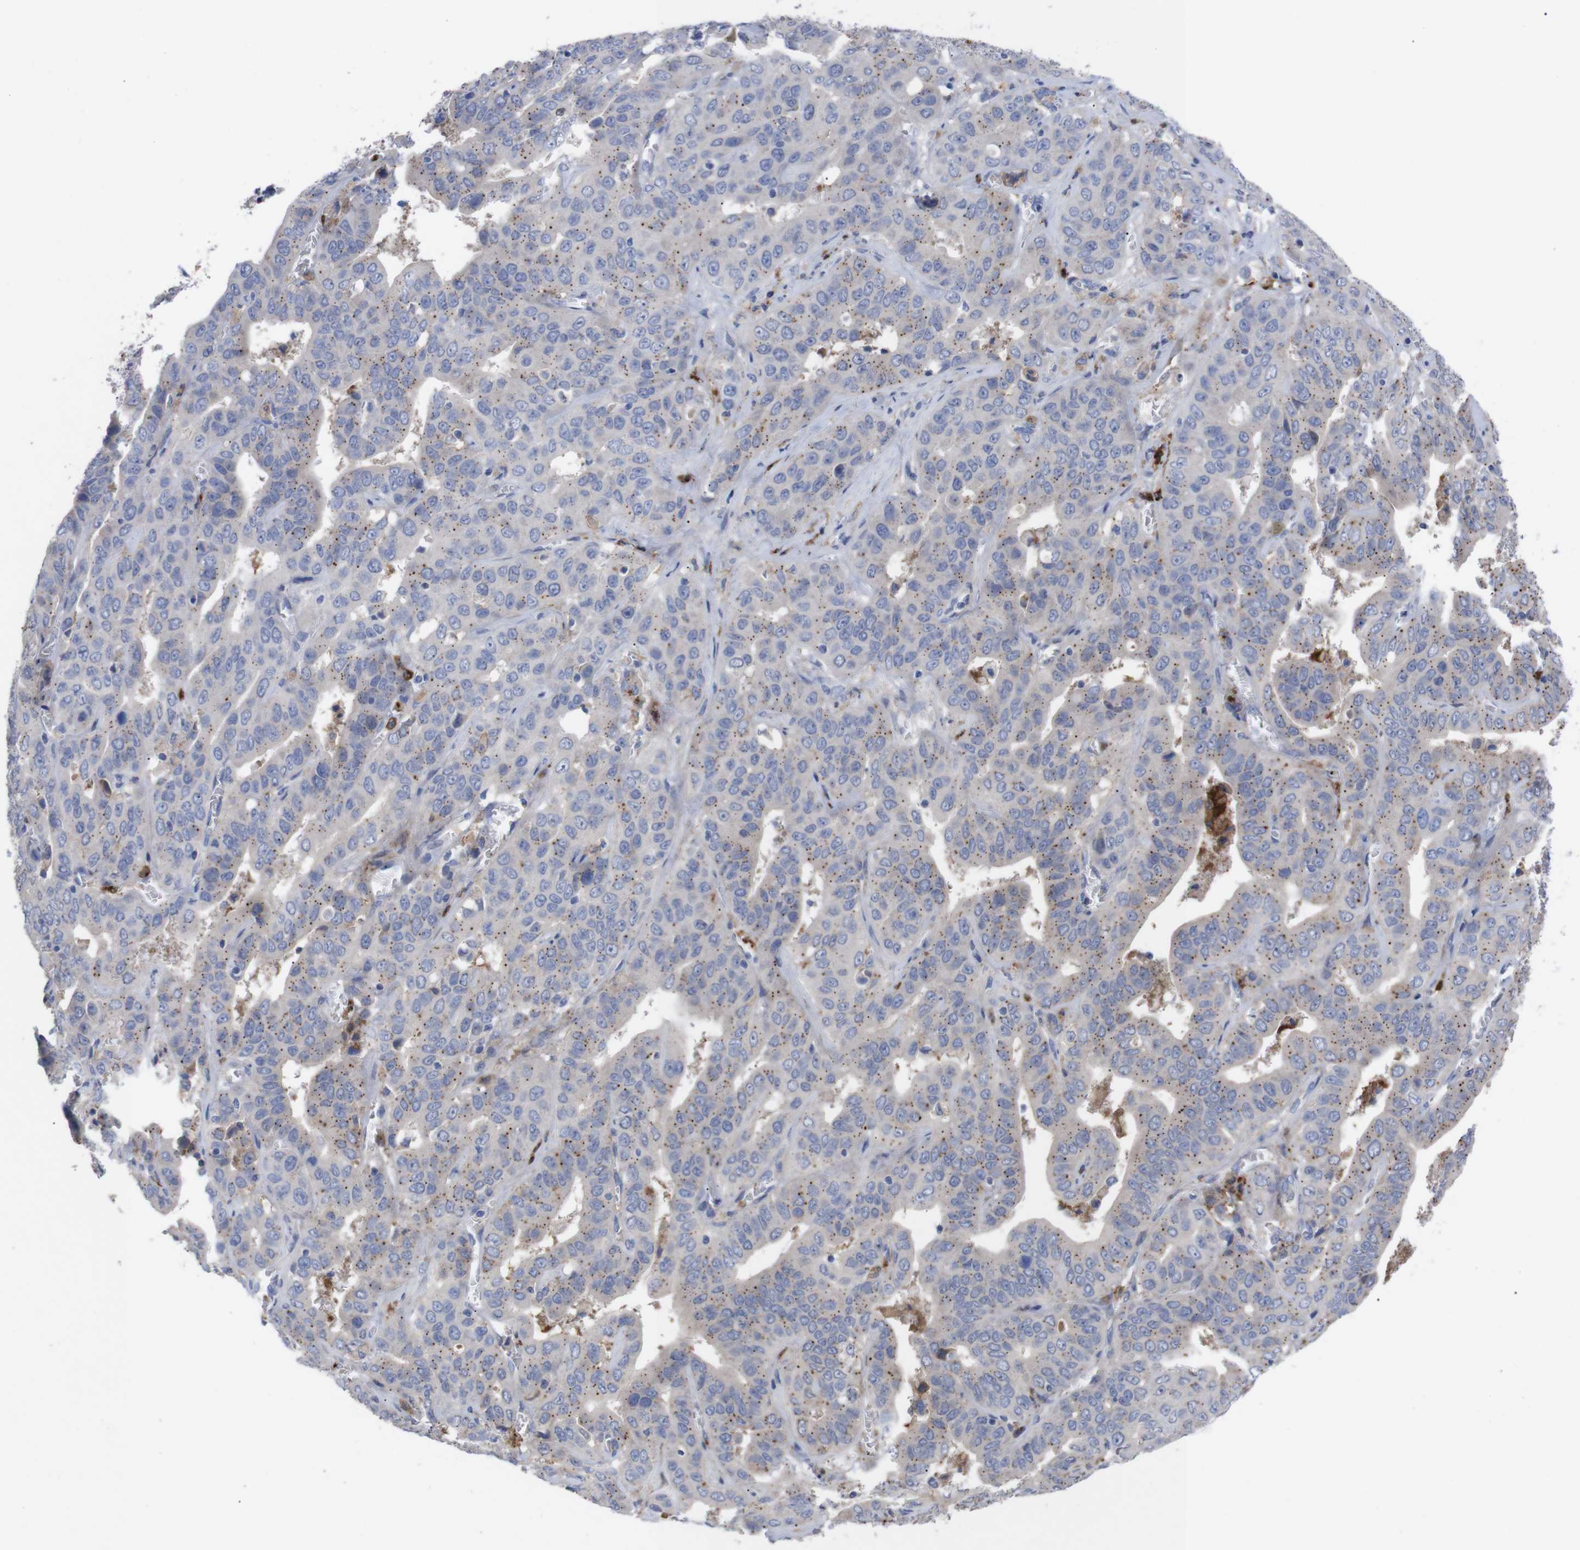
{"staining": {"intensity": "negative", "quantity": "none", "location": "none"}, "tissue": "liver cancer", "cell_type": "Tumor cells", "image_type": "cancer", "snomed": [{"axis": "morphology", "description": "Cholangiocarcinoma"}, {"axis": "topography", "description": "Liver"}], "caption": "Human liver cholangiocarcinoma stained for a protein using immunohistochemistry (IHC) shows no expression in tumor cells.", "gene": "C5AR1", "patient": {"sex": "female", "age": 52}}